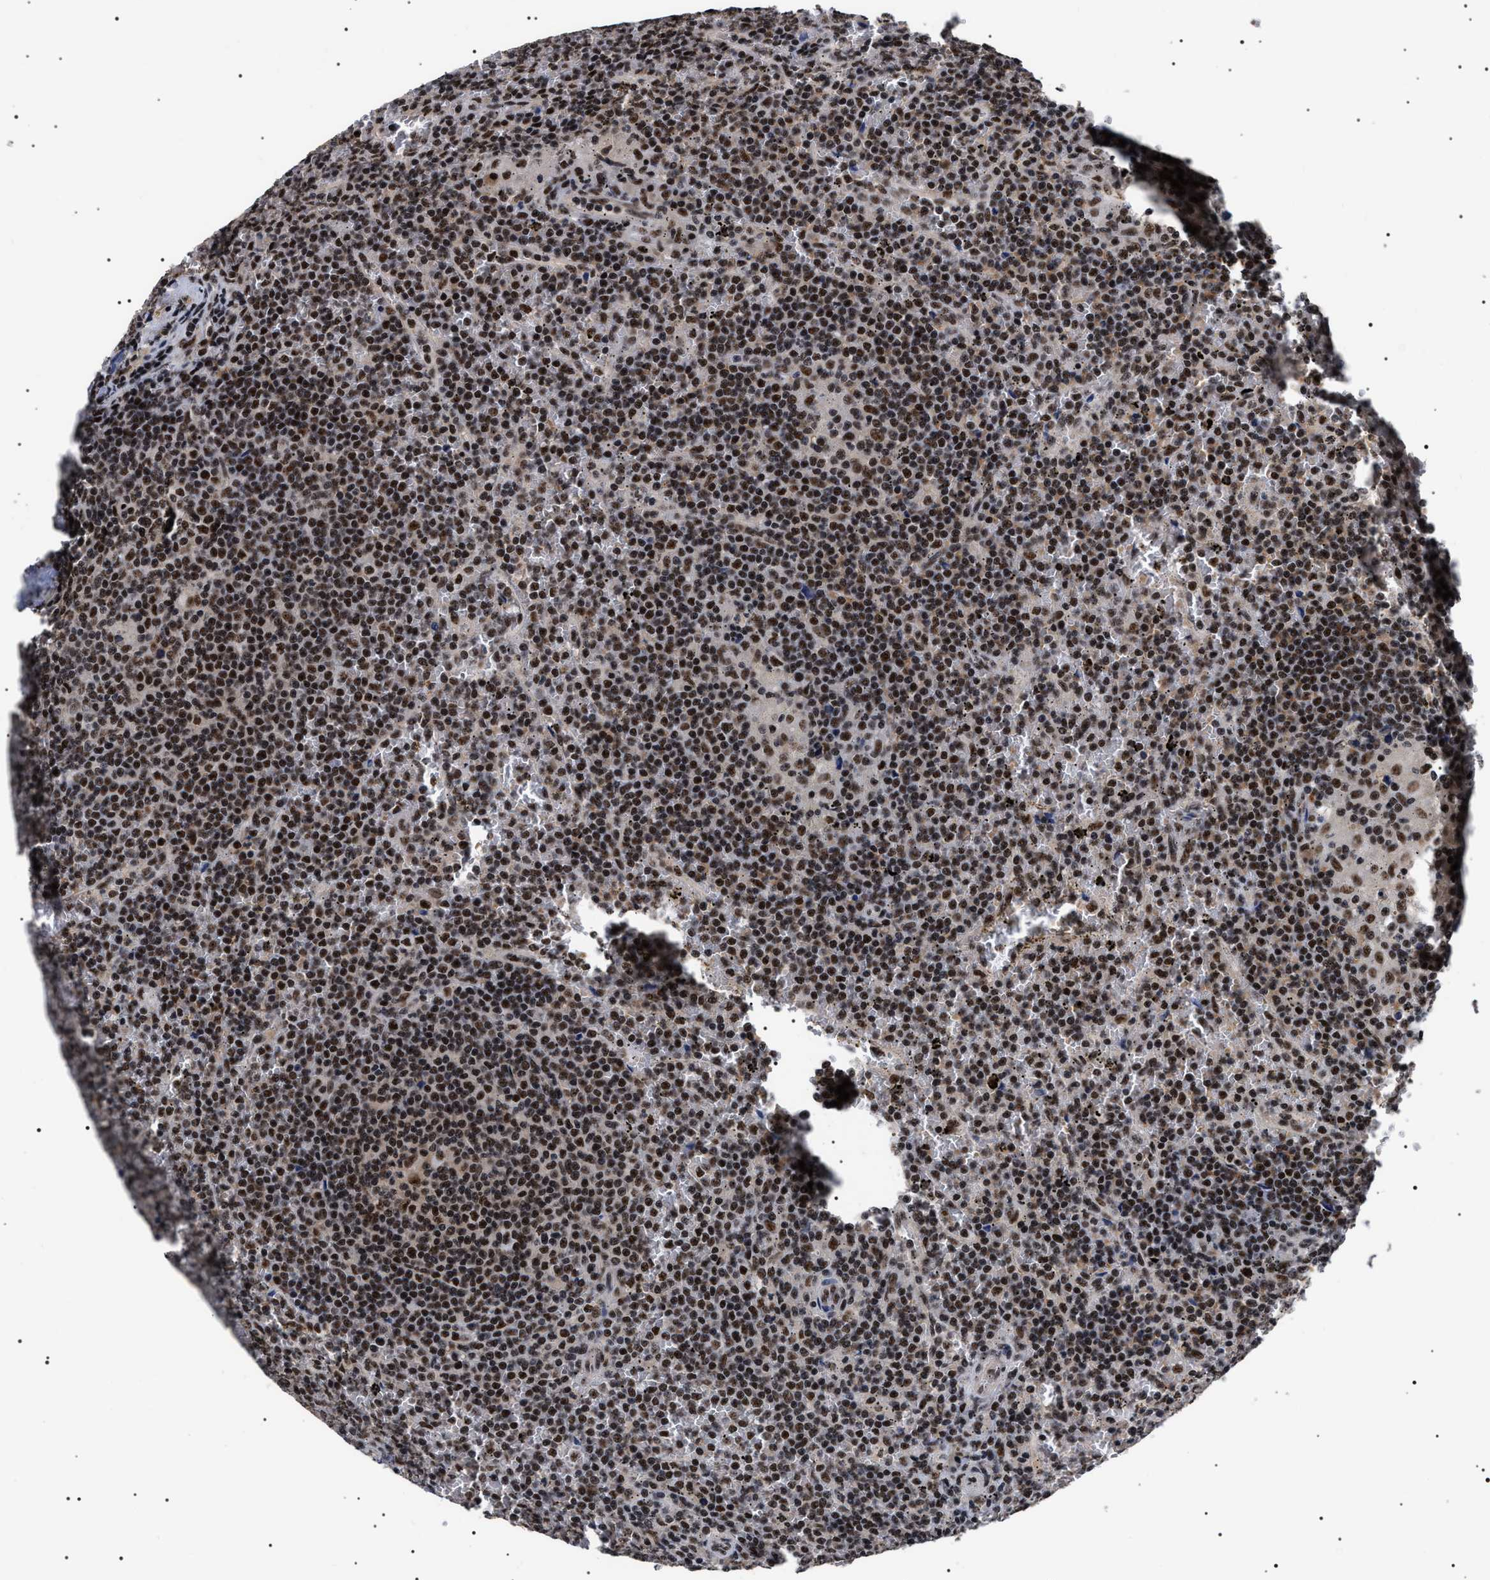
{"staining": {"intensity": "strong", "quantity": ">75%", "location": "nuclear"}, "tissue": "lymphoma", "cell_type": "Tumor cells", "image_type": "cancer", "snomed": [{"axis": "morphology", "description": "Malignant lymphoma, non-Hodgkin's type, Low grade"}, {"axis": "topography", "description": "Spleen"}], "caption": "This is a photomicrograph of IHC staining of malignant lymphoma, non-Hodgkin's type (low-grade), which shows strong expression in the nuclear of tumor cells.", "gene": "CAAP1", "patient": {"sex": "female", "age": 19}}